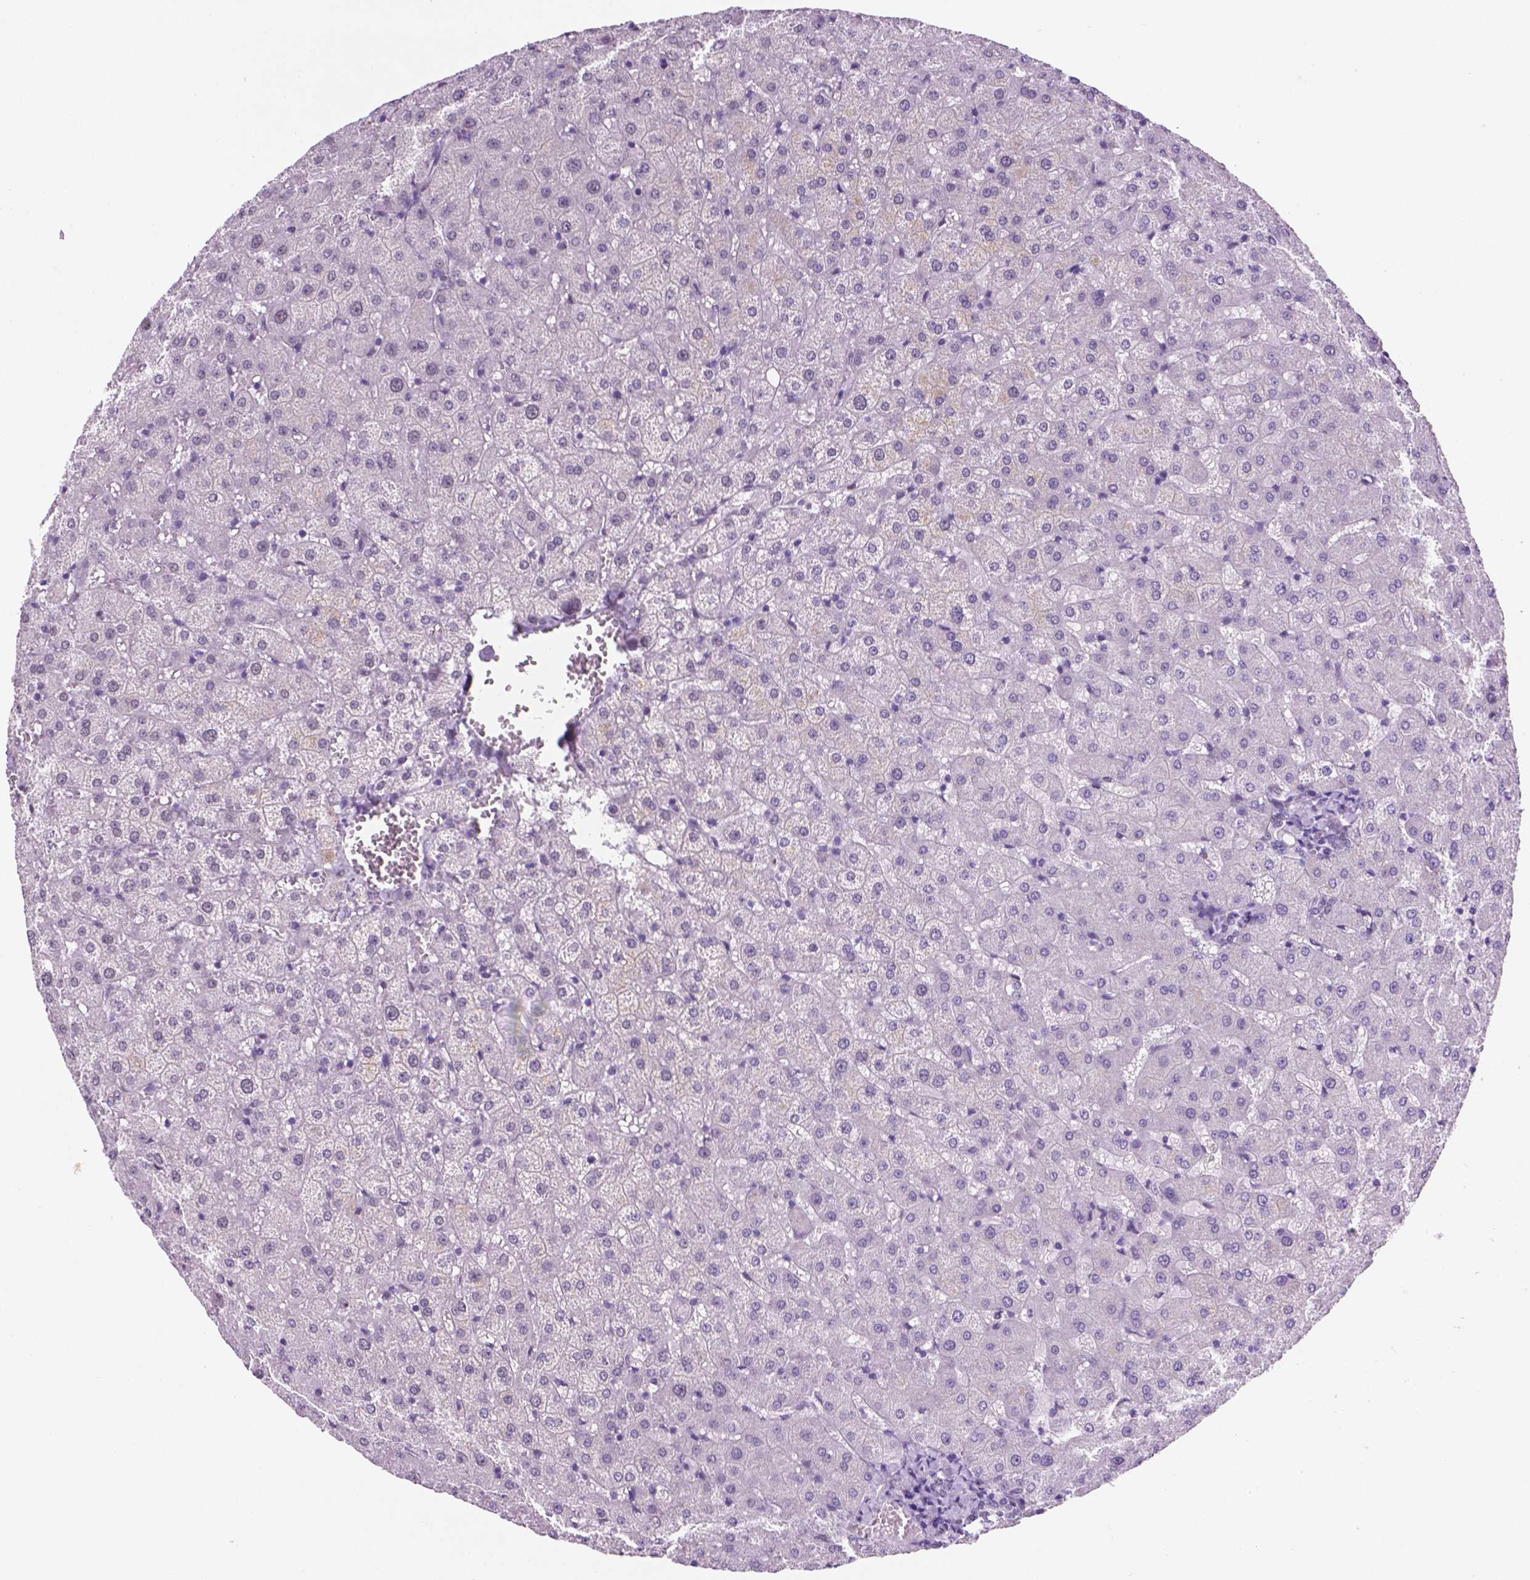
{"staining": {"intensity": "negative", "quantity": "none", "location": "none"}, "tissue": "liver", "cell_type": "Cholangiocytes", "image_type": "normal", "snomed": [{"axis": "morphology", "description": "Normal tissue, NOS"}, {"axis": "topography", "description": "Liver"}], "caption": "Immunohistochemical staining of normal liver demonstrates no significant staining in cholangiocytes. Brightfield microscopy of immunohistochemistry (IHC) stained with DAB (3,3'-diaminobenzidine) (brown) and hematoxylin (blue), captured at high magnification.", "gene": "TMEM210", "patient": {"sex": "female", "age": 50}}